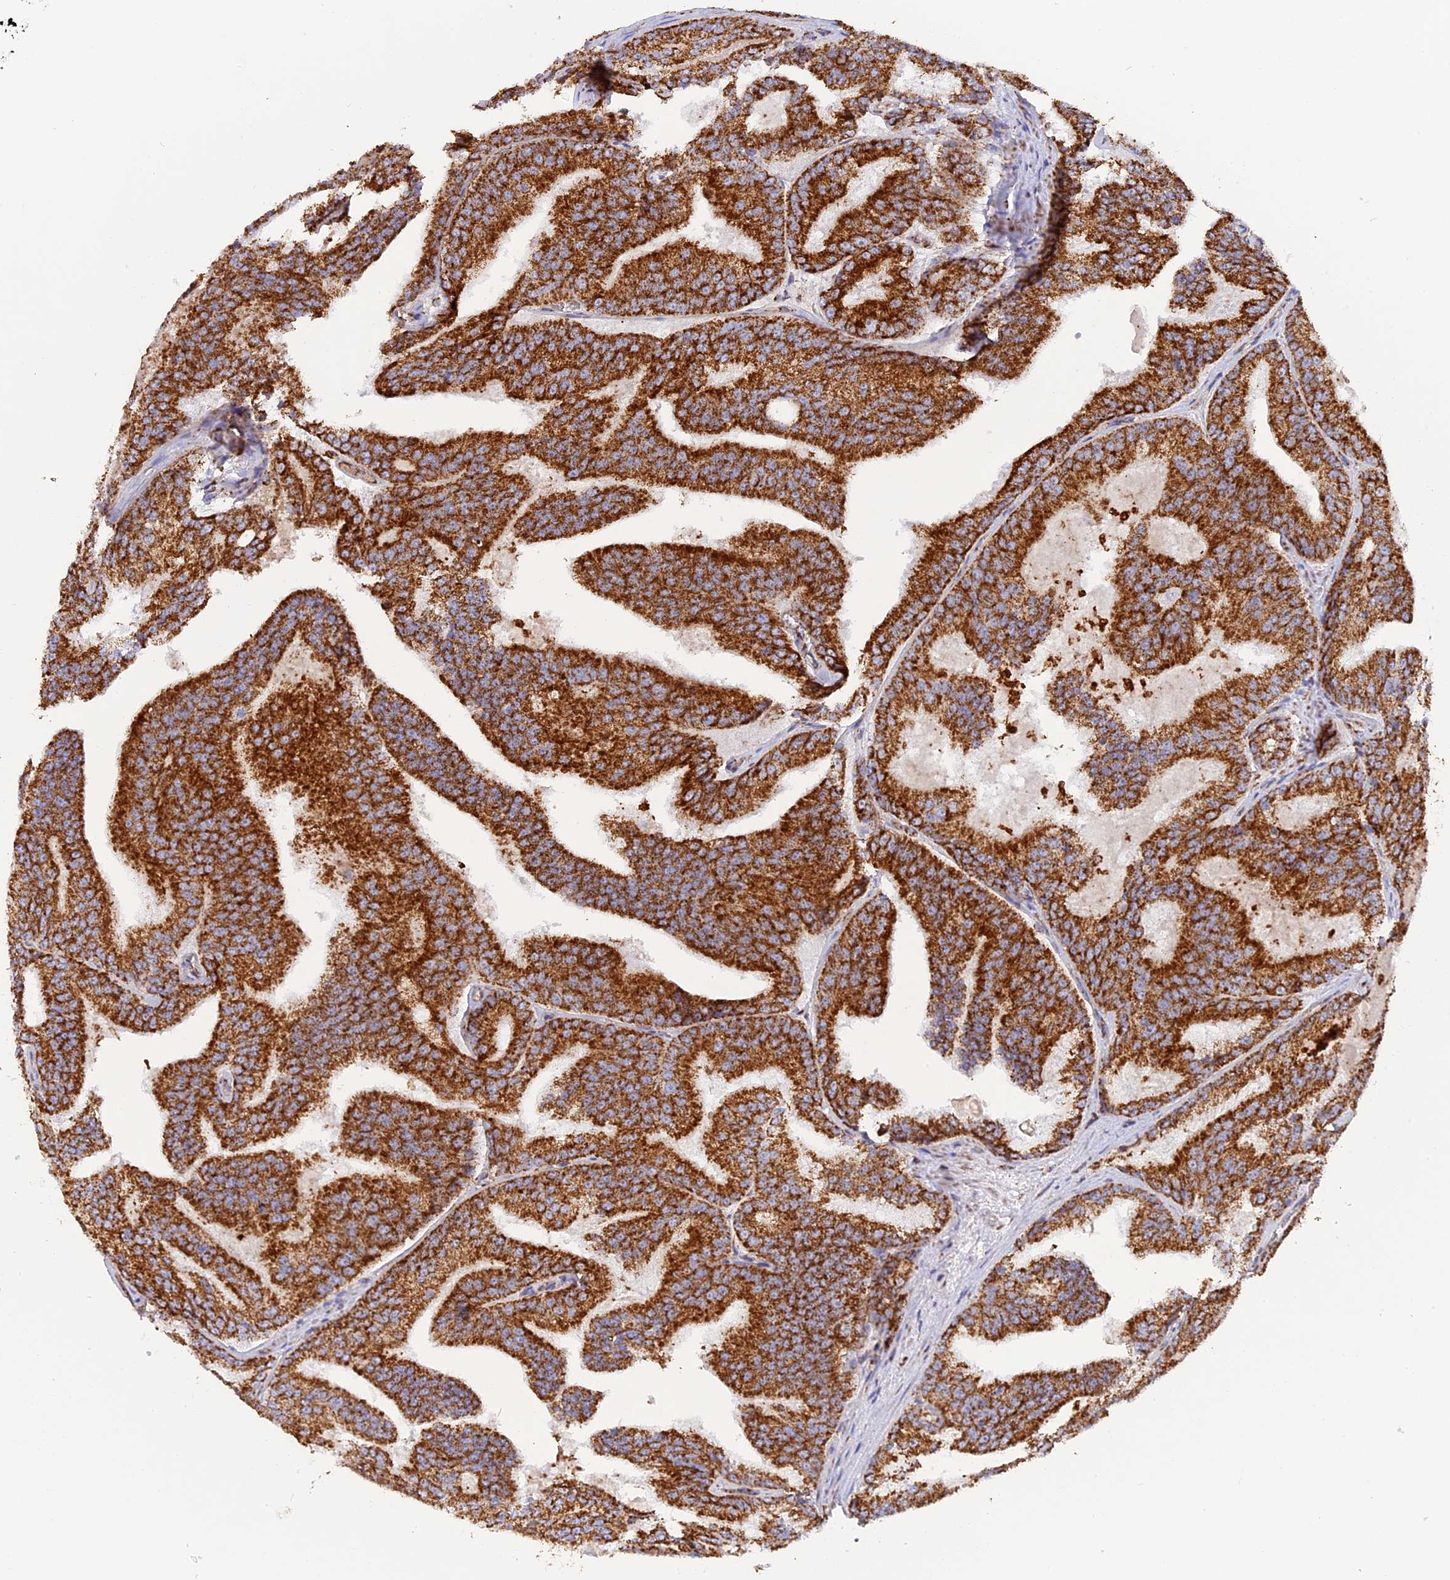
{"staining": {"intensity": "strong", "quantity": ">75%", "location": "cytoplasmic/membranous"}, "tissue": "prostate cancer", "cell_type": "Tumor cells", "image_type": "cancer", "snomed": [{"axis": "morphology", "description": "Adenocarcinoma, High grade"}, {"axis": "topography", "description": "Prostate"}], "caption": "IHC micrograph of human high-grade adenocarcinoma (prostate) stained for a protein (brown), which displays high levels of strong cytoplasmic/membranous expression in approximately >75% of tumor cells.", "gene": "UQCRB", "patient": {"sex": "male", "age": 61}}